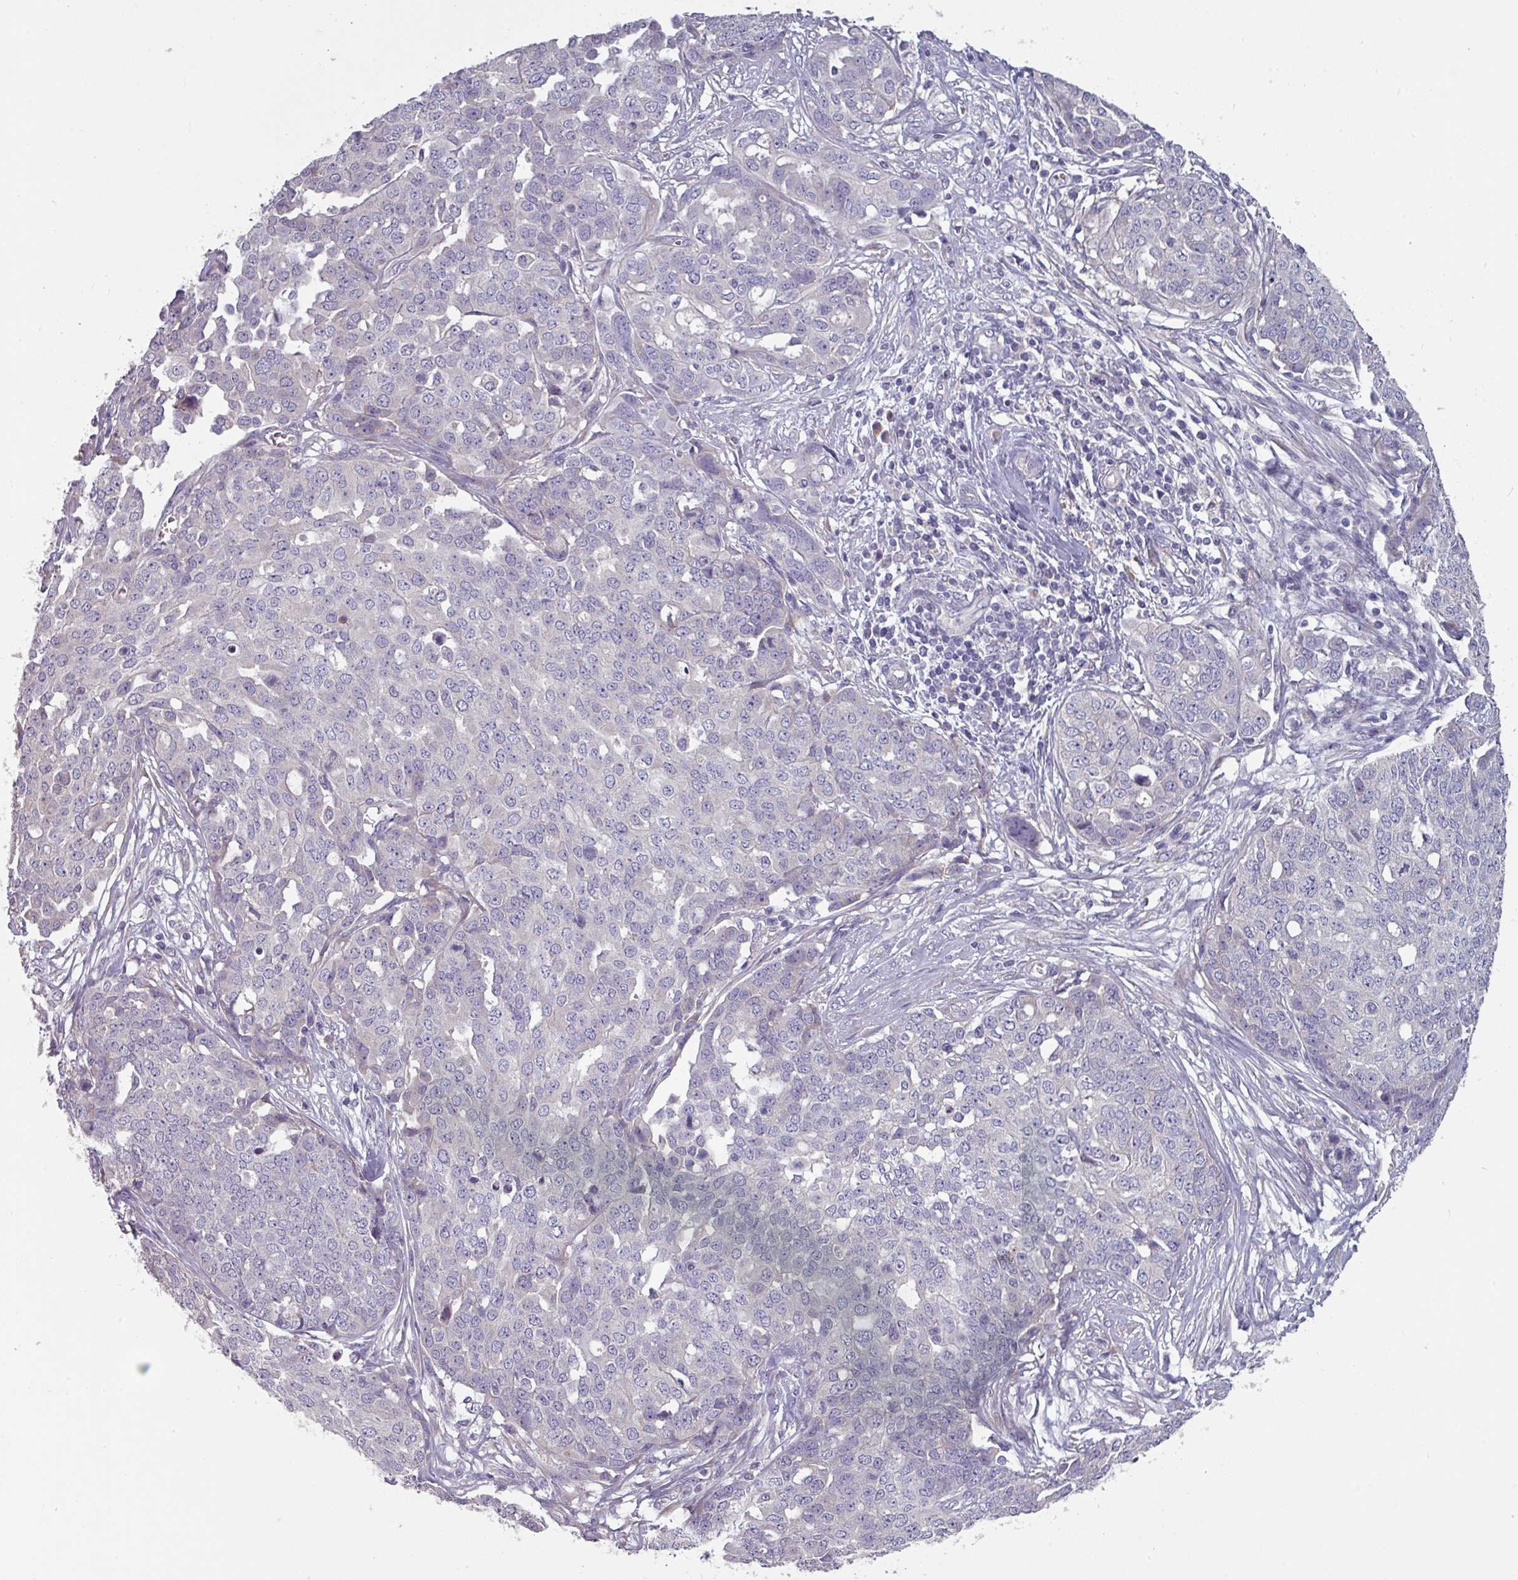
{"staining": {"intensity": "negative", "quantity": "none", "location": "none"}, "tissue": "ovarian cancer", "cell_type": "Tumor cells", "image_type": "cancer", "snomed": [{"axis": "morphology", "description": "Cystadenocarcinoma, serous, NOS"}, {"axis": "topography", "description": "Soft tissue"}, {"axis": "topography", "description": "Ovary"}], "caption": "Protein analysis of ovarian cancer (serous cystadenocarcinoma) displays no significant expression in tumor cells.", "gene": "PRAMEF8", "patient": {"sex": "female", "age": 57}}